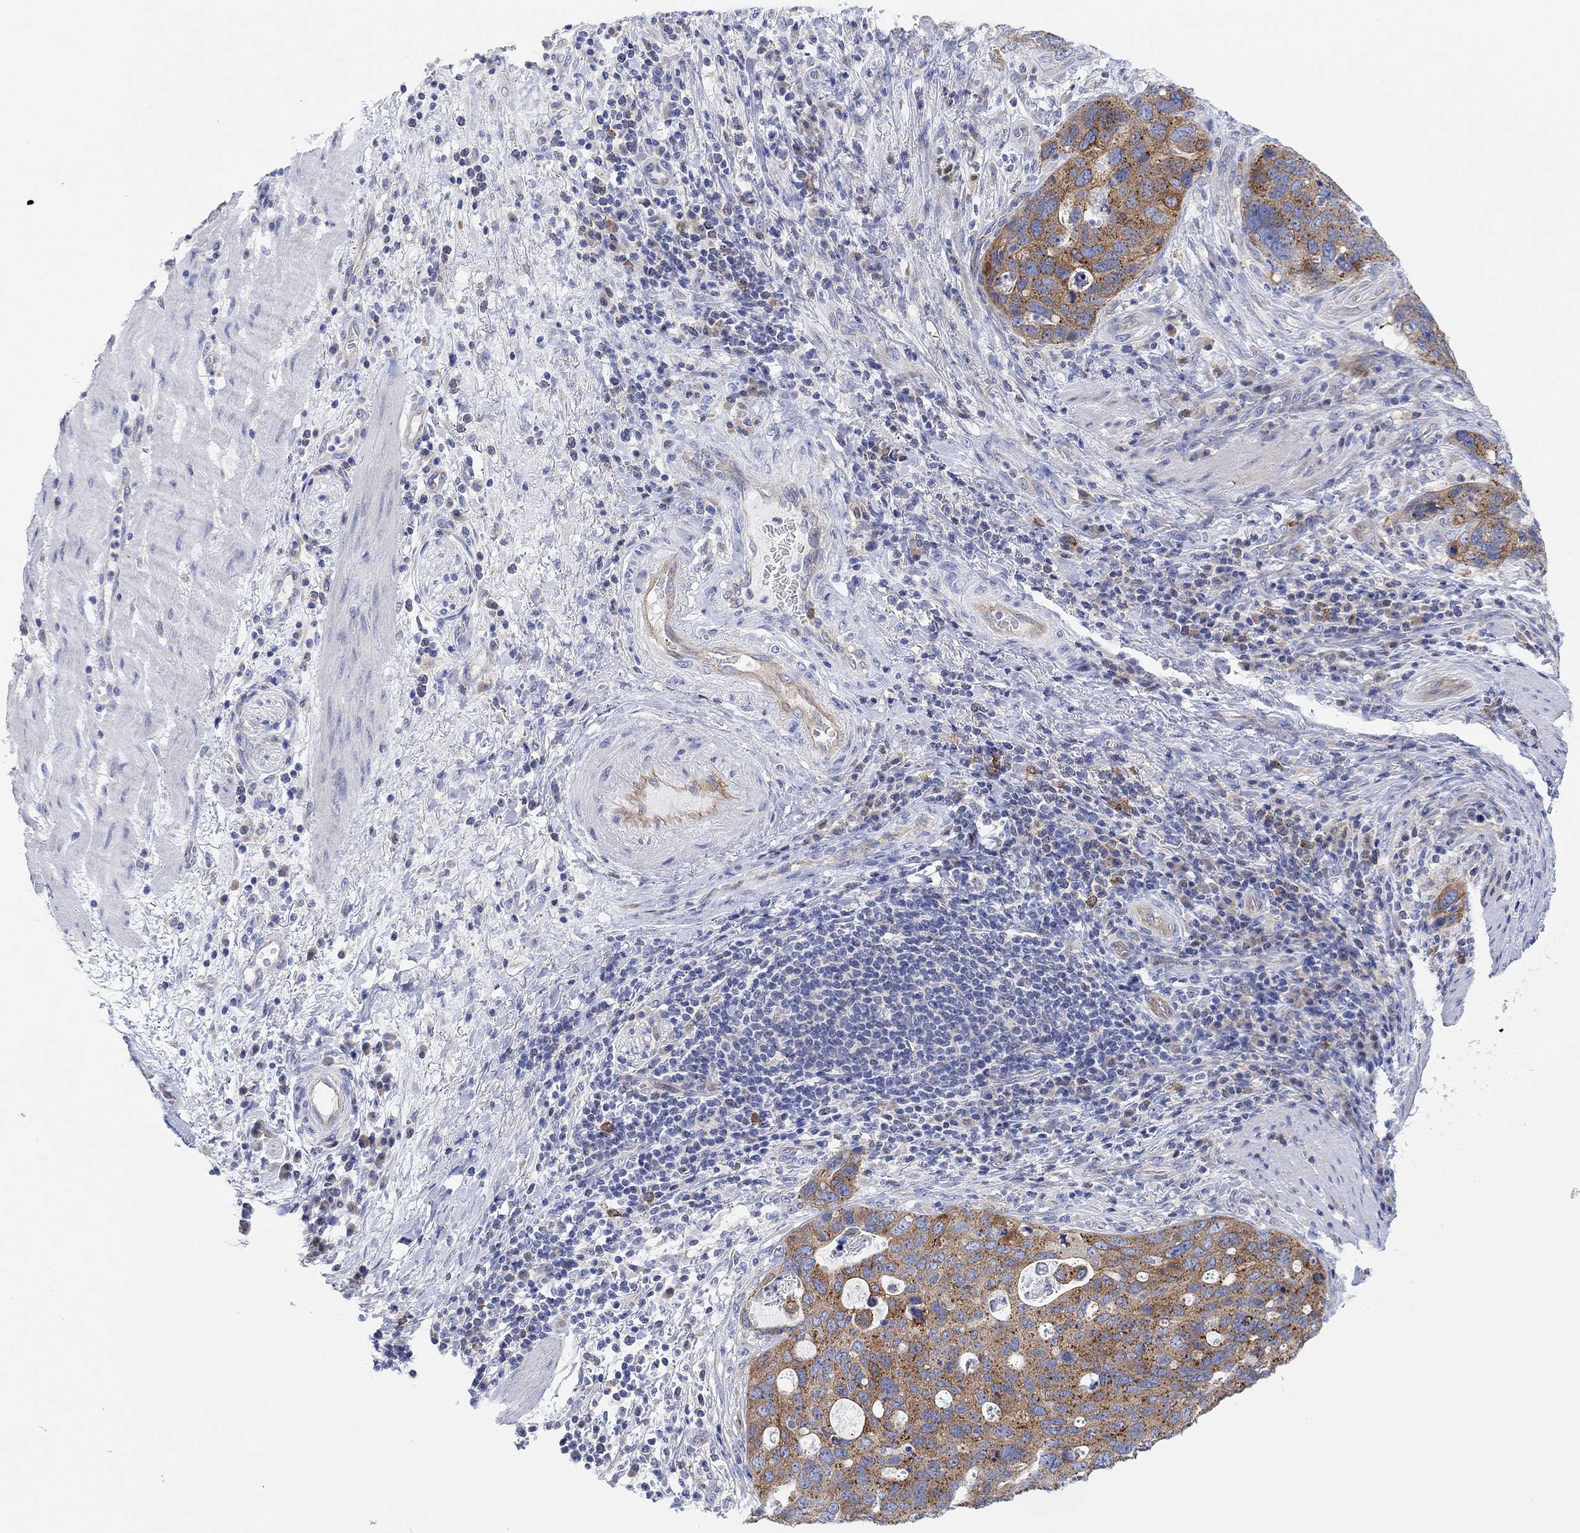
{"staining": {"intensity": "strong", "quantity": "25%-75%", "location": "cytoplasmic/membranous"}, "tissue": "stomach cancer", "cell_type": "Tumor cells", "image_type": "cancer", "snomed": [{"axis": "morphology", "description": "Adenocarcinoma, NOS"}, {"axis": "topography", "description": "Stomach"}], "caption": "Approximately 25%-75% of tumor cells in stomach cancer (adenocarcinoma) display strong cytoplasmic/membranous protein expression as visualized by brown immunohistochemical staining.", "gene": "RGS1", "patient": {"sex": "male", "age": 54}}